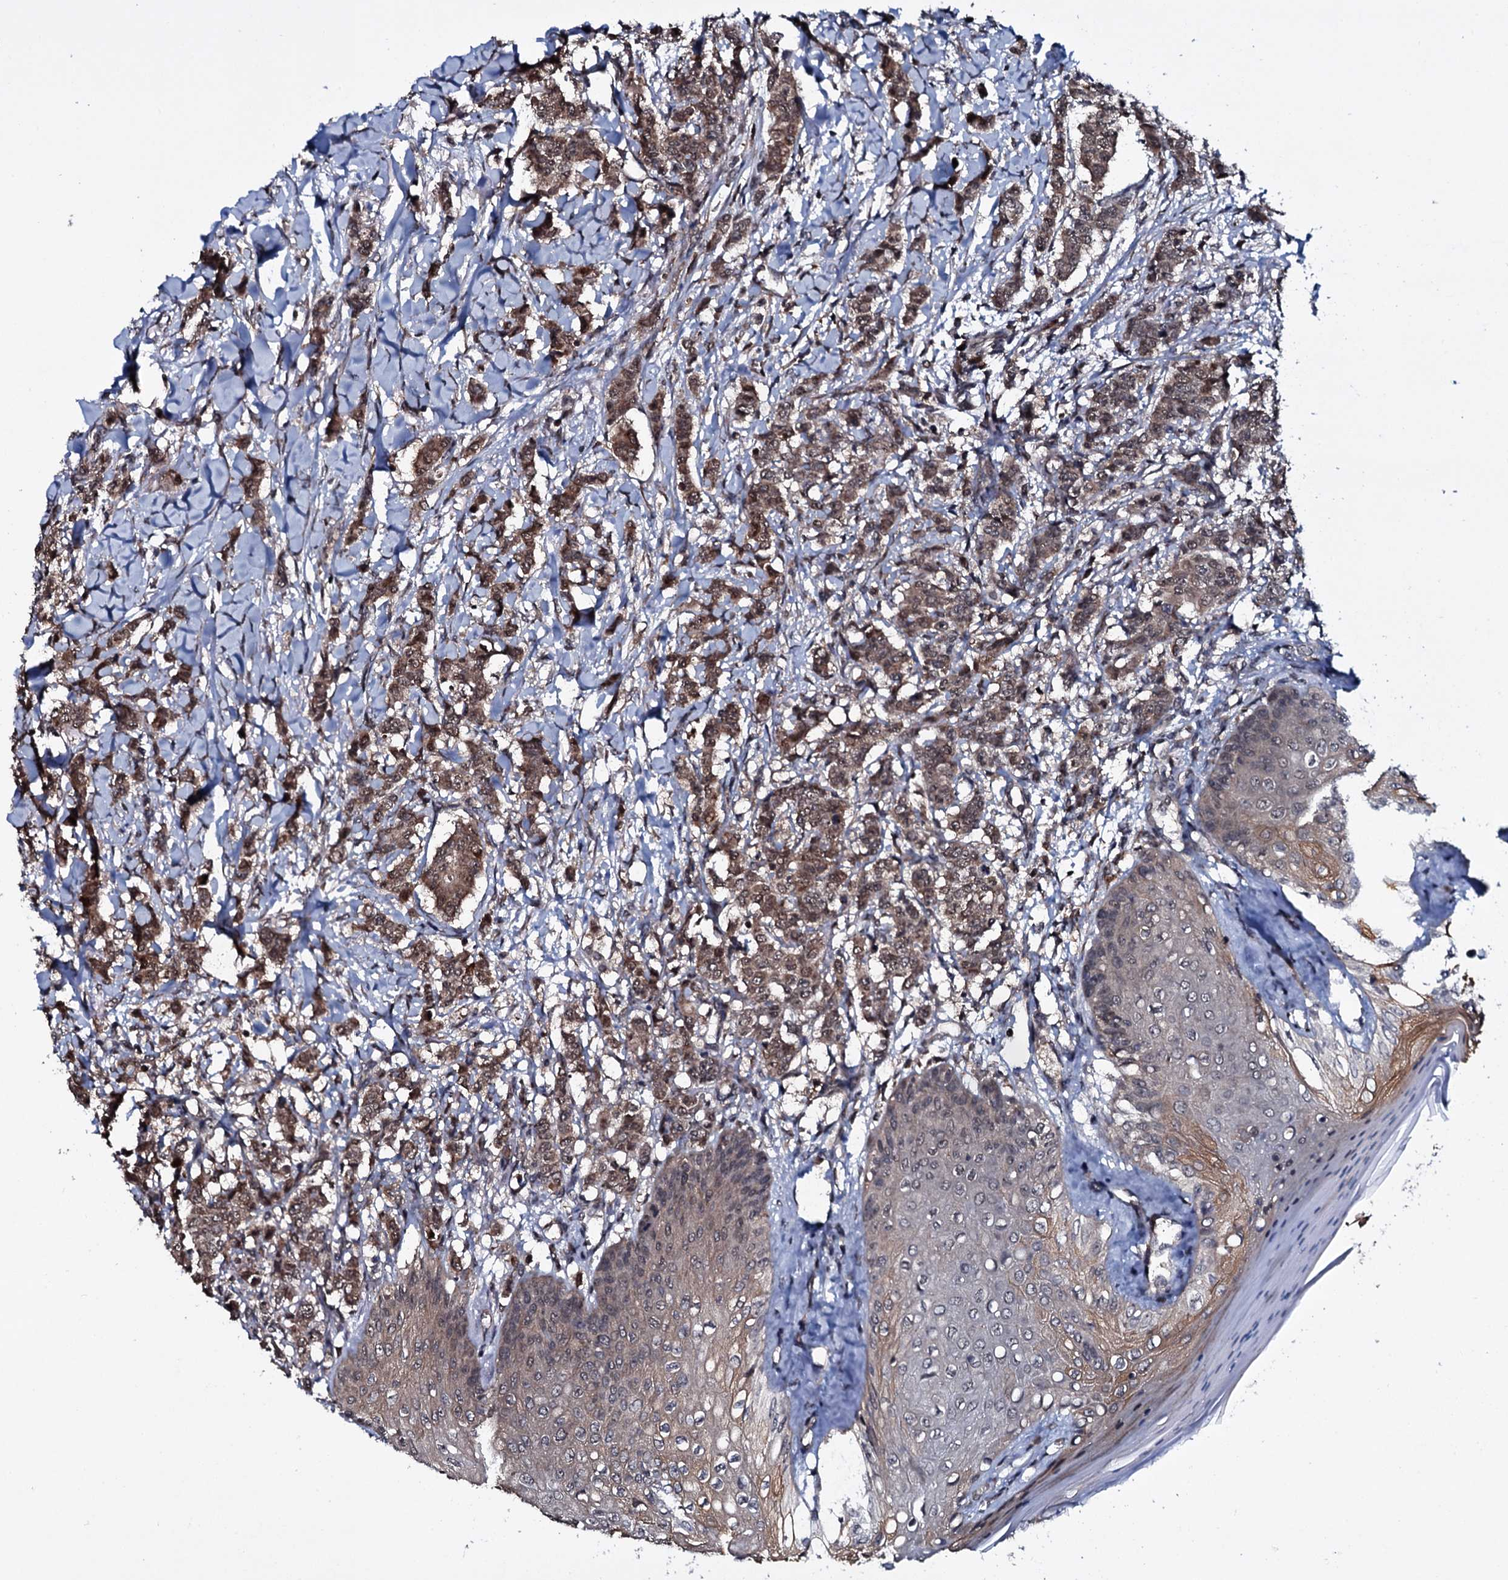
{"staining": {"intensity": "moderate", "quantity": ">75%", "location": "cytoplasmic/membranous,nuclear"}, "tissue": "breast cancer", "cell_type": "Tumor cells", "image_type": "cancer", "snomed": [{"axis": "morphology", "description": "Duct carcinoma"}, {"axis": "topography", "description": "Breast"}], "caption": "Human breast cancer (intraductal carcinoma) stained with a brown dye demonstrates moderate cytoplasmic/membranous and nuclear positive expression in about >75% of tumor cells.", "gene": "HDDC3", "patient": {"sex": "female", "age": 40}}